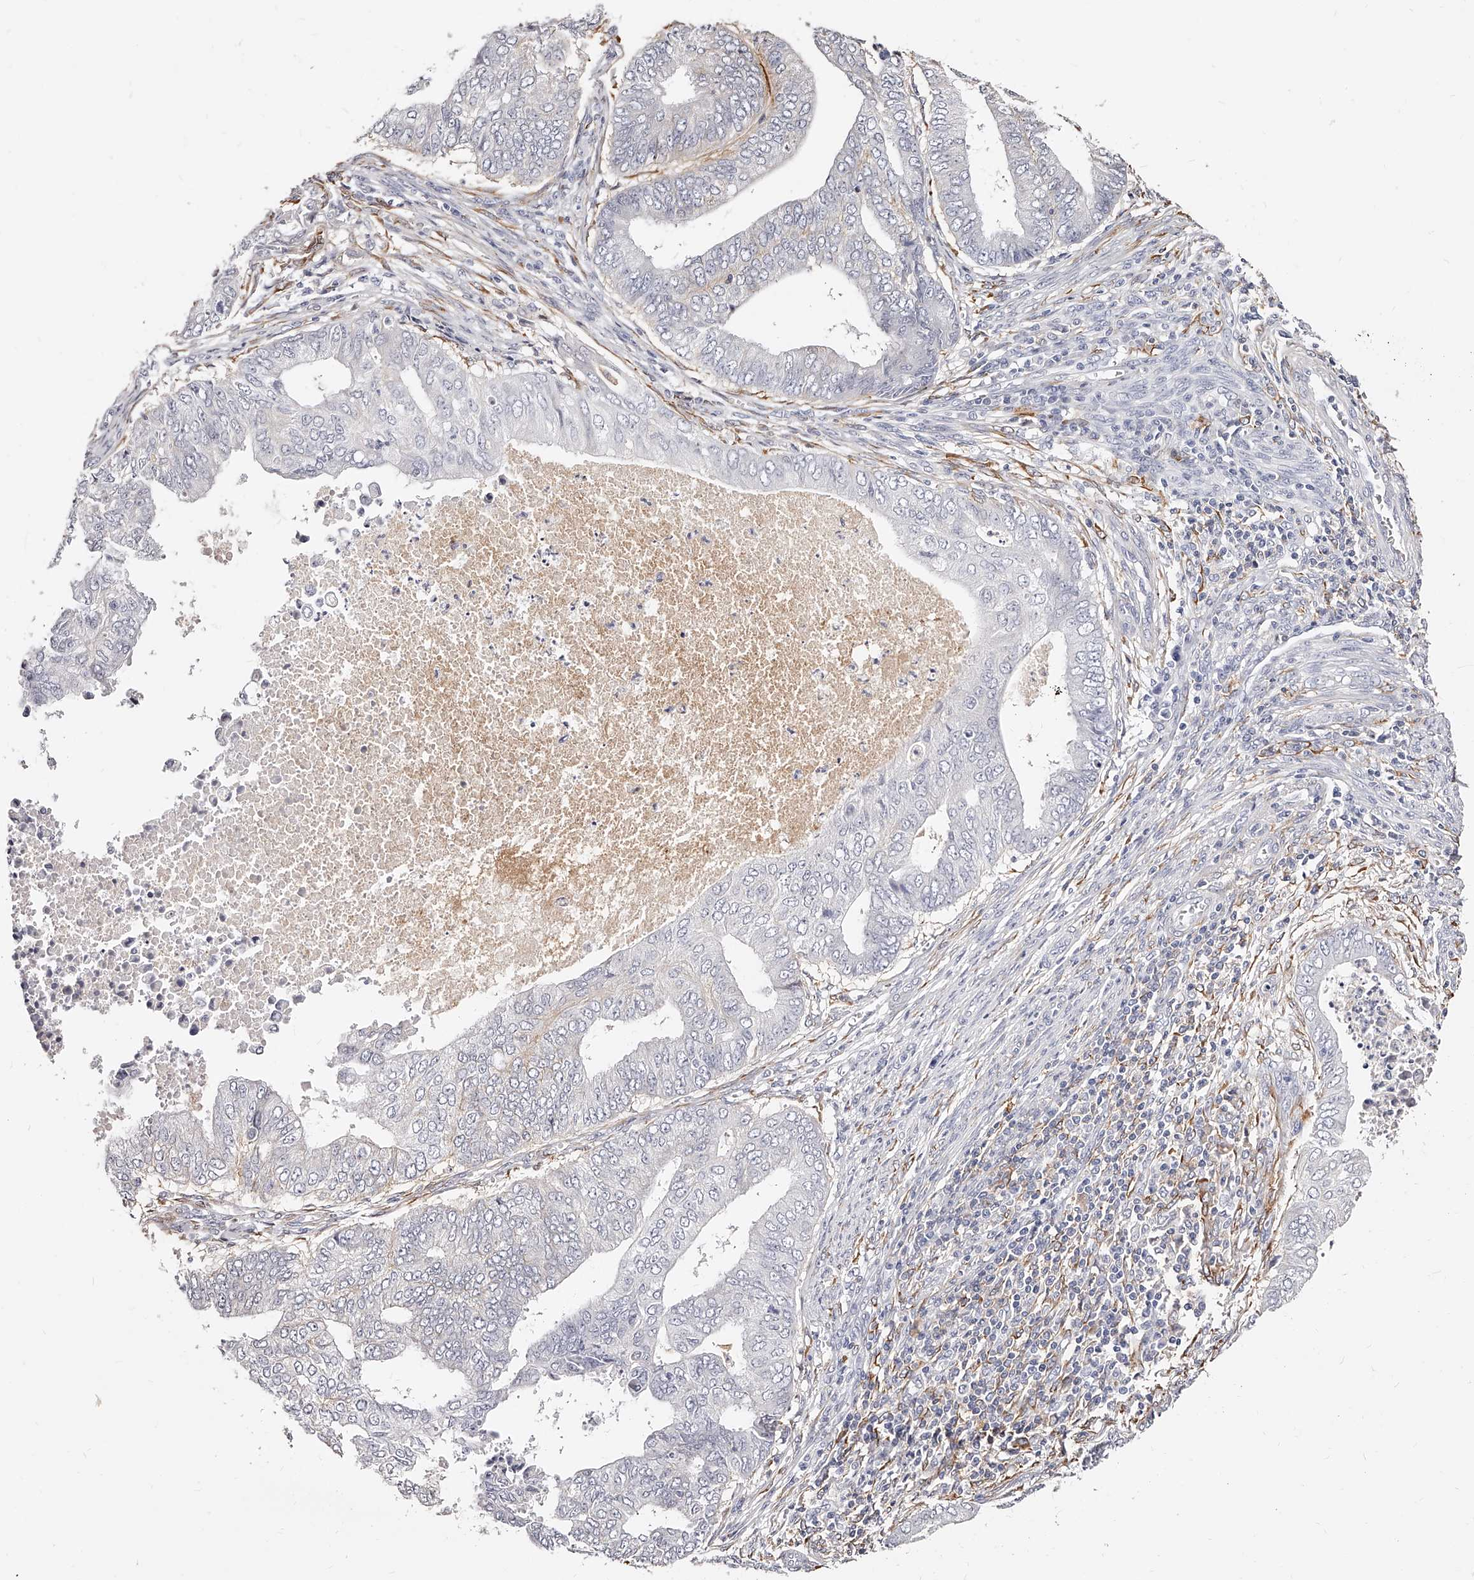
{"staining": {"intensity": "negative", "quantity": "none", "location": "none"}, "tissue": "endometrial cancer", "cell_type": "Tumor cells", "image_type": "cancer", "snomed": [{"axis": "morphology", "description": "Polyp, NOS"}, {"axis": "morphology", "description": "Adenocarcinoma, NOS"}, {"axis": "morphology", "description": "Adenoma, NOS"}, {"axis": "topography", "description": "Endometrium"}], "caption": "The image reveals no staining of tumor cells in endometrial polyp. (IHC, brightfield microscopy, high magnification).", "gene": "CD82", "patient": {"sex": "female", "age": 79}}